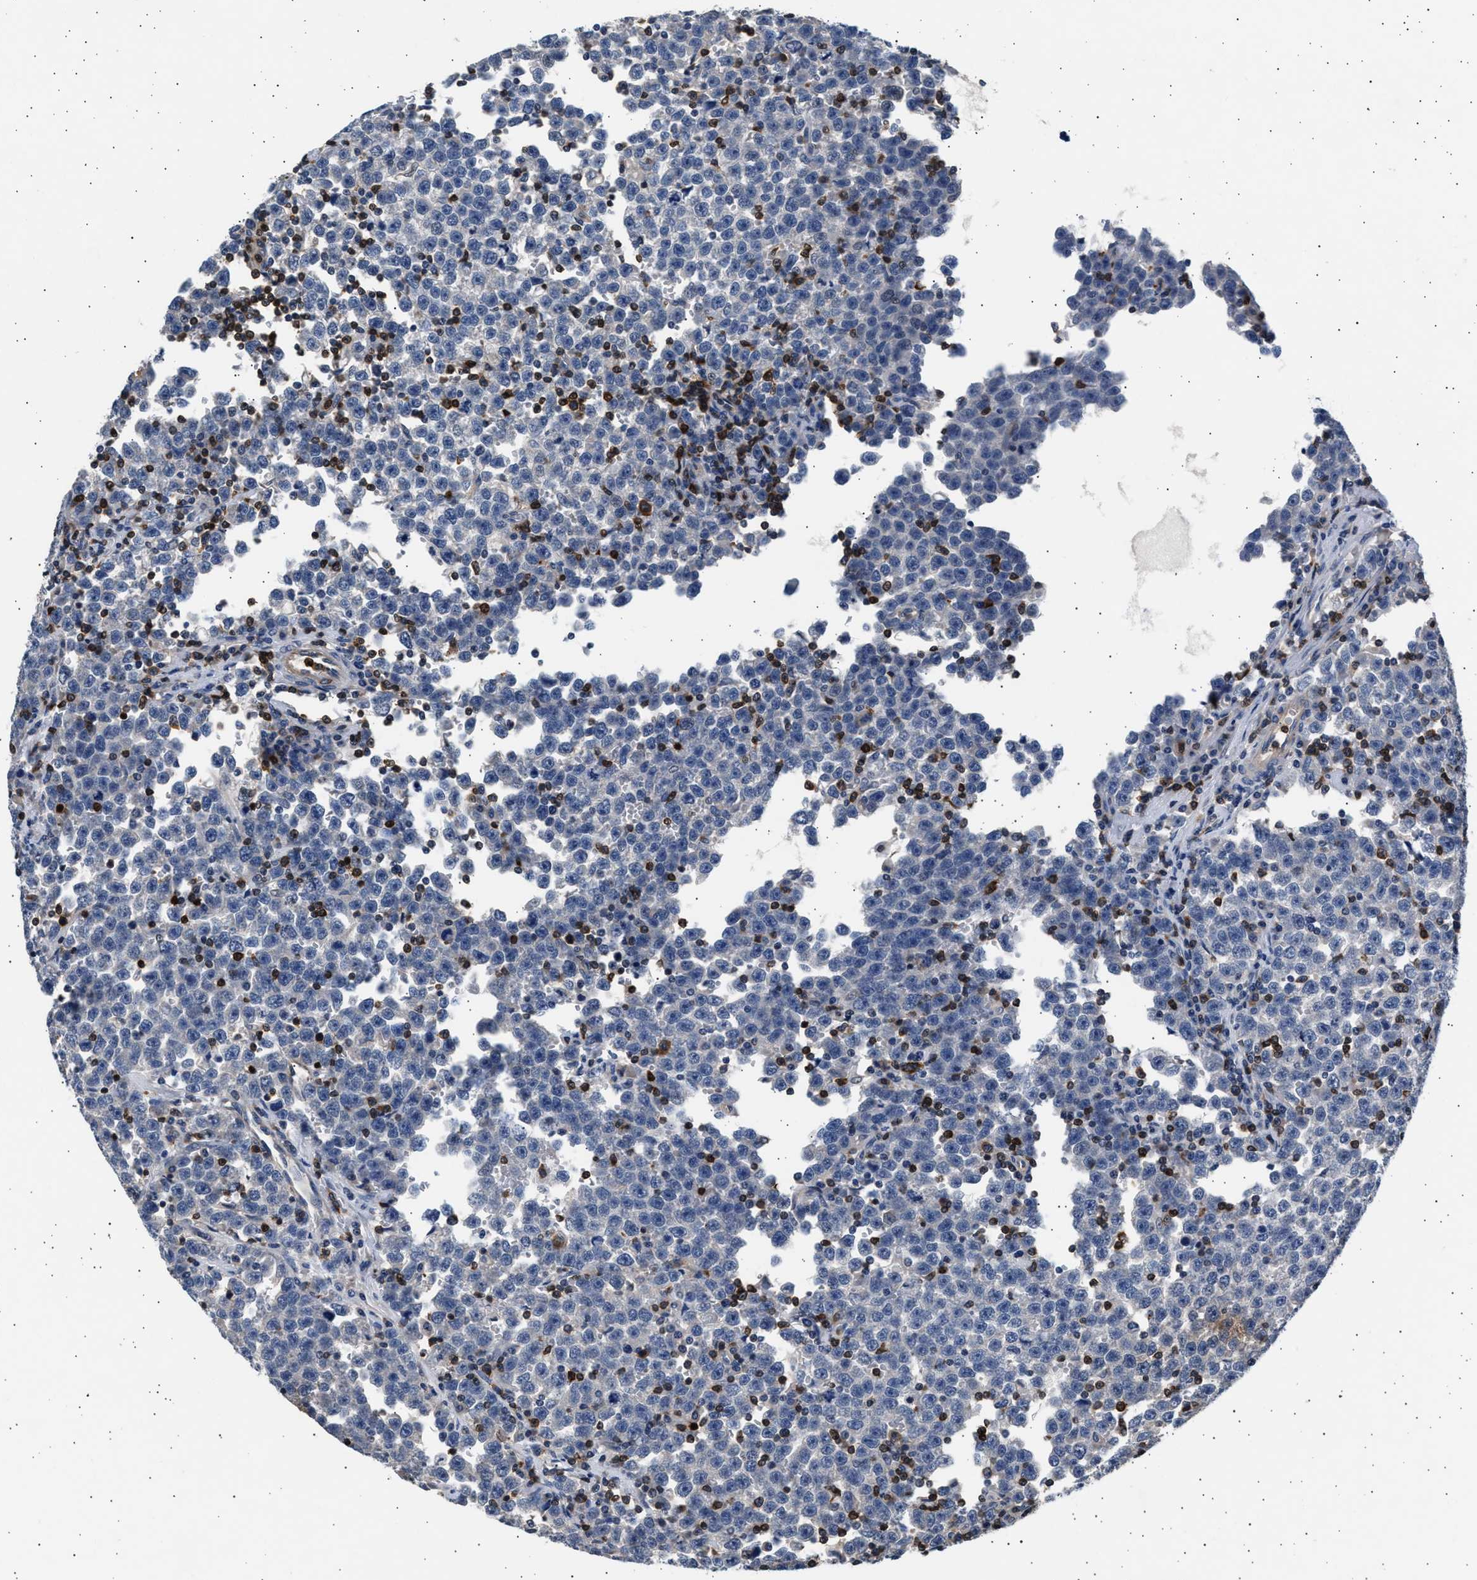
{"staining": {"intensity": "negative", "quantity": "none", "location": "none"}, "tissue": "testis cancer", "cell_type": "Tumor cells", "image_type": "cancer", "snomed": [{"axis": "morphology", "description": "Seminoma, NOS"}, {"axis": "topography", "description": "Testis"}], "caption": "Testis seminoma was stained to show a protein in brown. There is no significant positivity in tumor cells.", "gene": "GRAP2", "patient": {"sex": "male", "age": 43}}